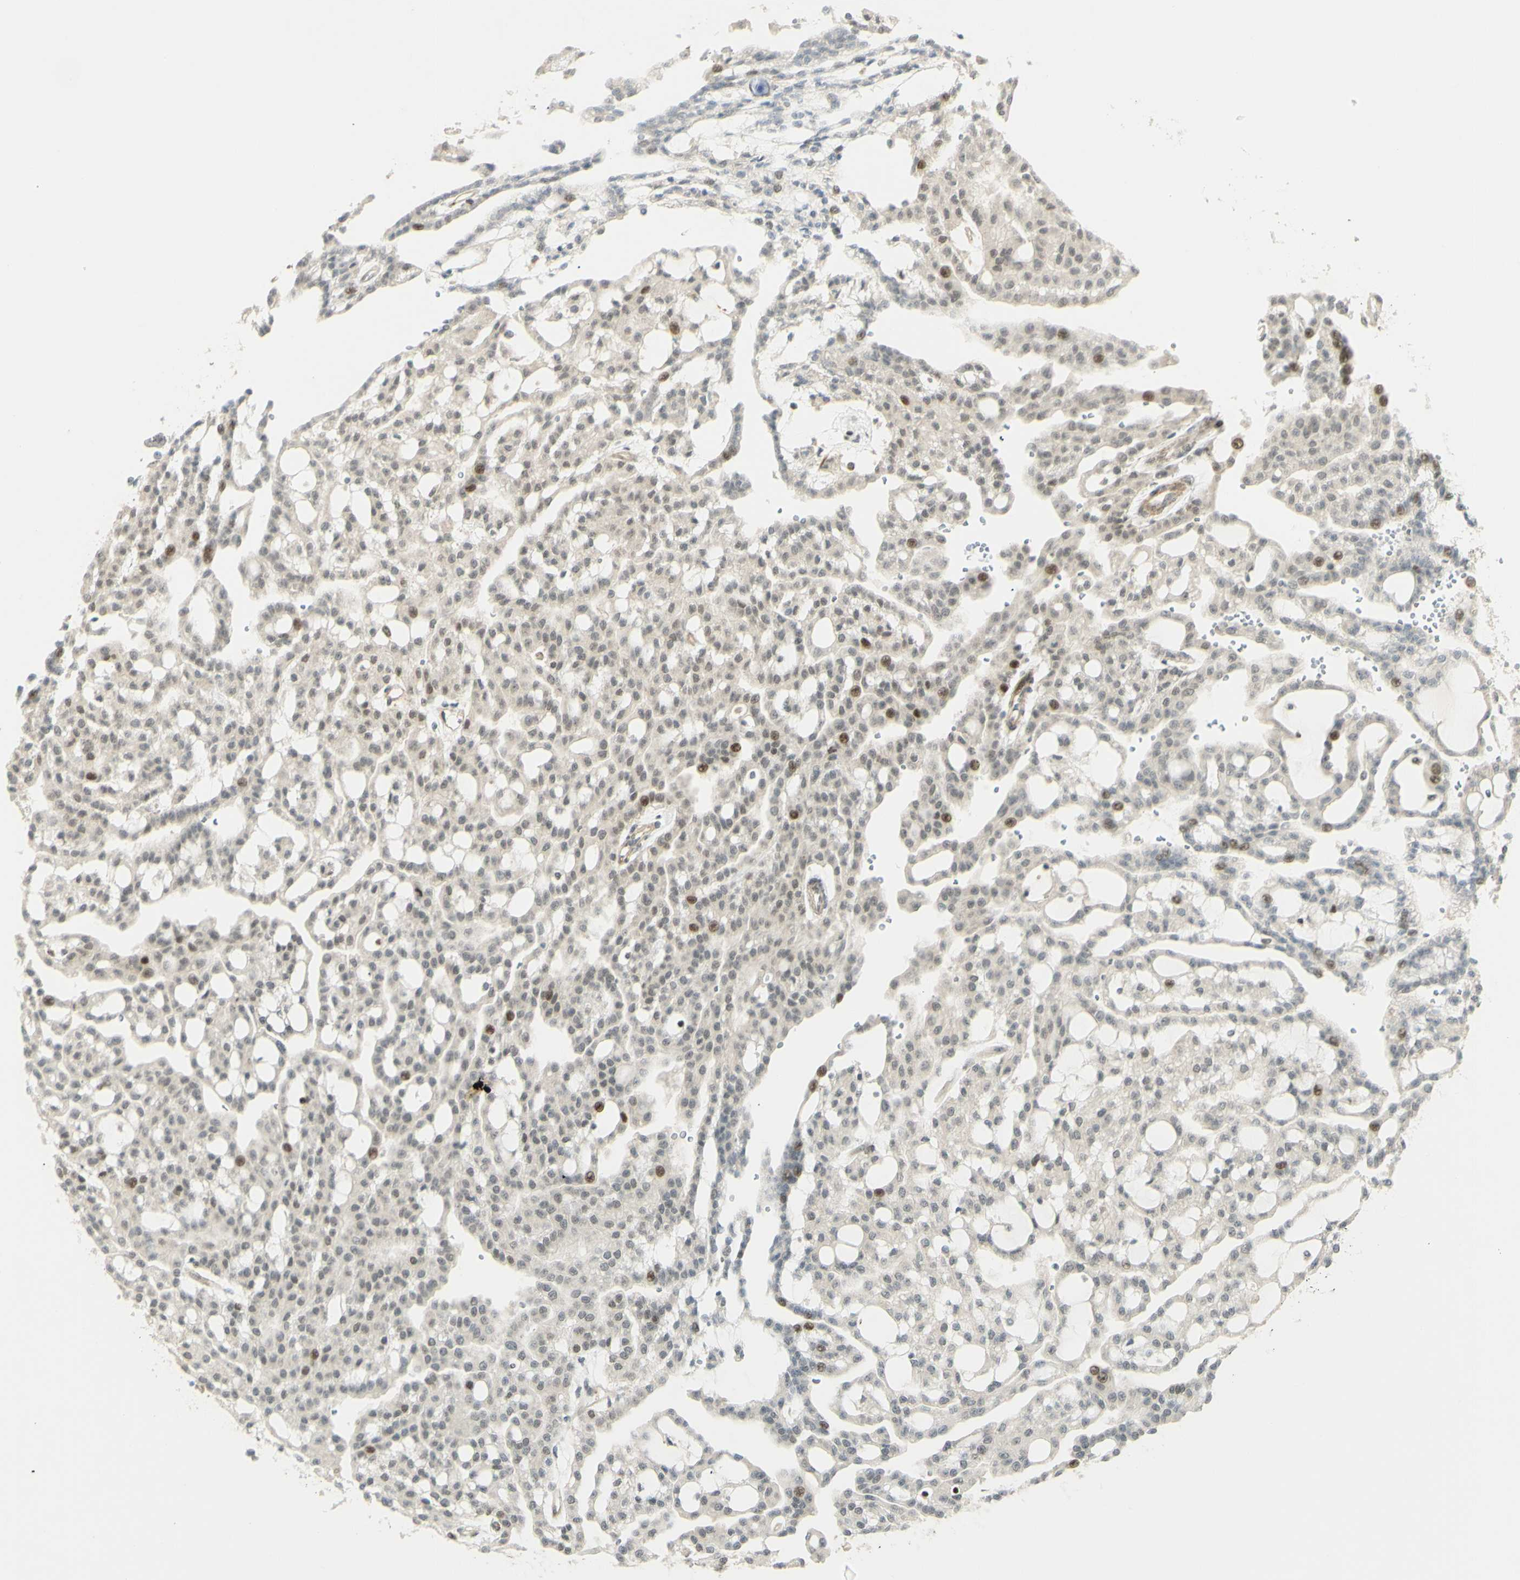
{"staining": {"intensity": "weak", "quantity": "25%-75%", "location": "nuclear"}, "tissue": "renal cancer", "cell_type": "Tumor cells", "image_type": "cancer", "snomed": [{"axis": "morphology", "description": "Adenocarcinoma, NOS"}, {"axis": "topography", "description": "Kidney"}], "caption": "This photomicrograph reveals renal adenocarcinoma stained with immunohistochemistry (IHC) to label a protein in brown. The nuclear of tumor cells show weak positivity for the protein. Nuclei are counter-stained blue.", "gene": "ZMYM6", "patient": {"sex": "male", "age": 63}}